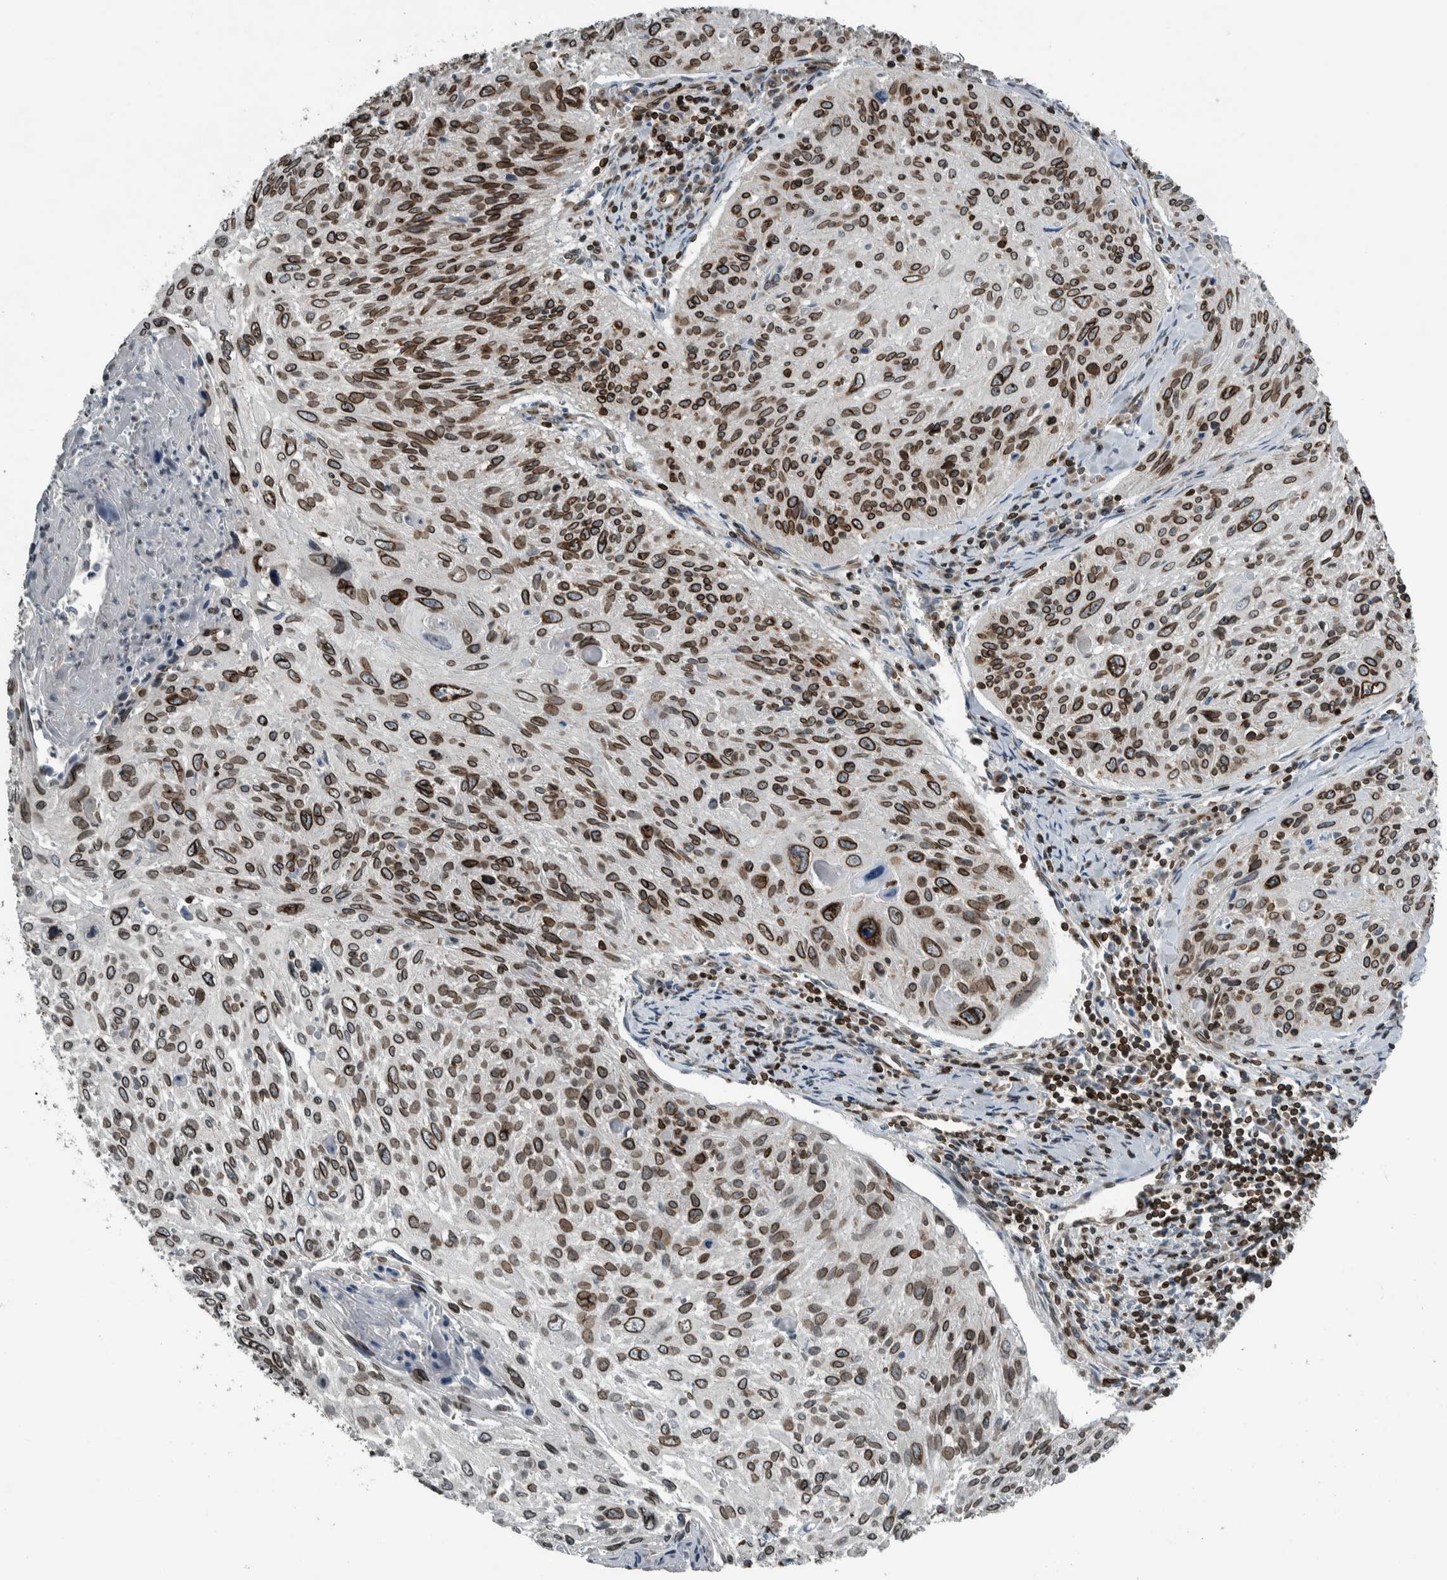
{"staining": {"intensity": "strong", "quantity": ">75%", "location": "cytoplasmic/membranous,nuclear"}, "tissue": "cervical cancer", "cell_type": "Tumor cells", "image_type": "cancer", "snomed": [{"axis": "morphology", "description": "Squamous cell carcinoma, NOS"}, {"axis": "topography", "description": "Cervix"}], "caption": "Immunohistochemical staining of human cervical cancer displays high levels of strong cytoplasmic/membranous and nuclear positivity in approximately >75% of tumor cells. (IHC, brightfield microscopy, high magnification).", "gene": "FAM135B", "patient": {"sex": "female", "age": 51}}